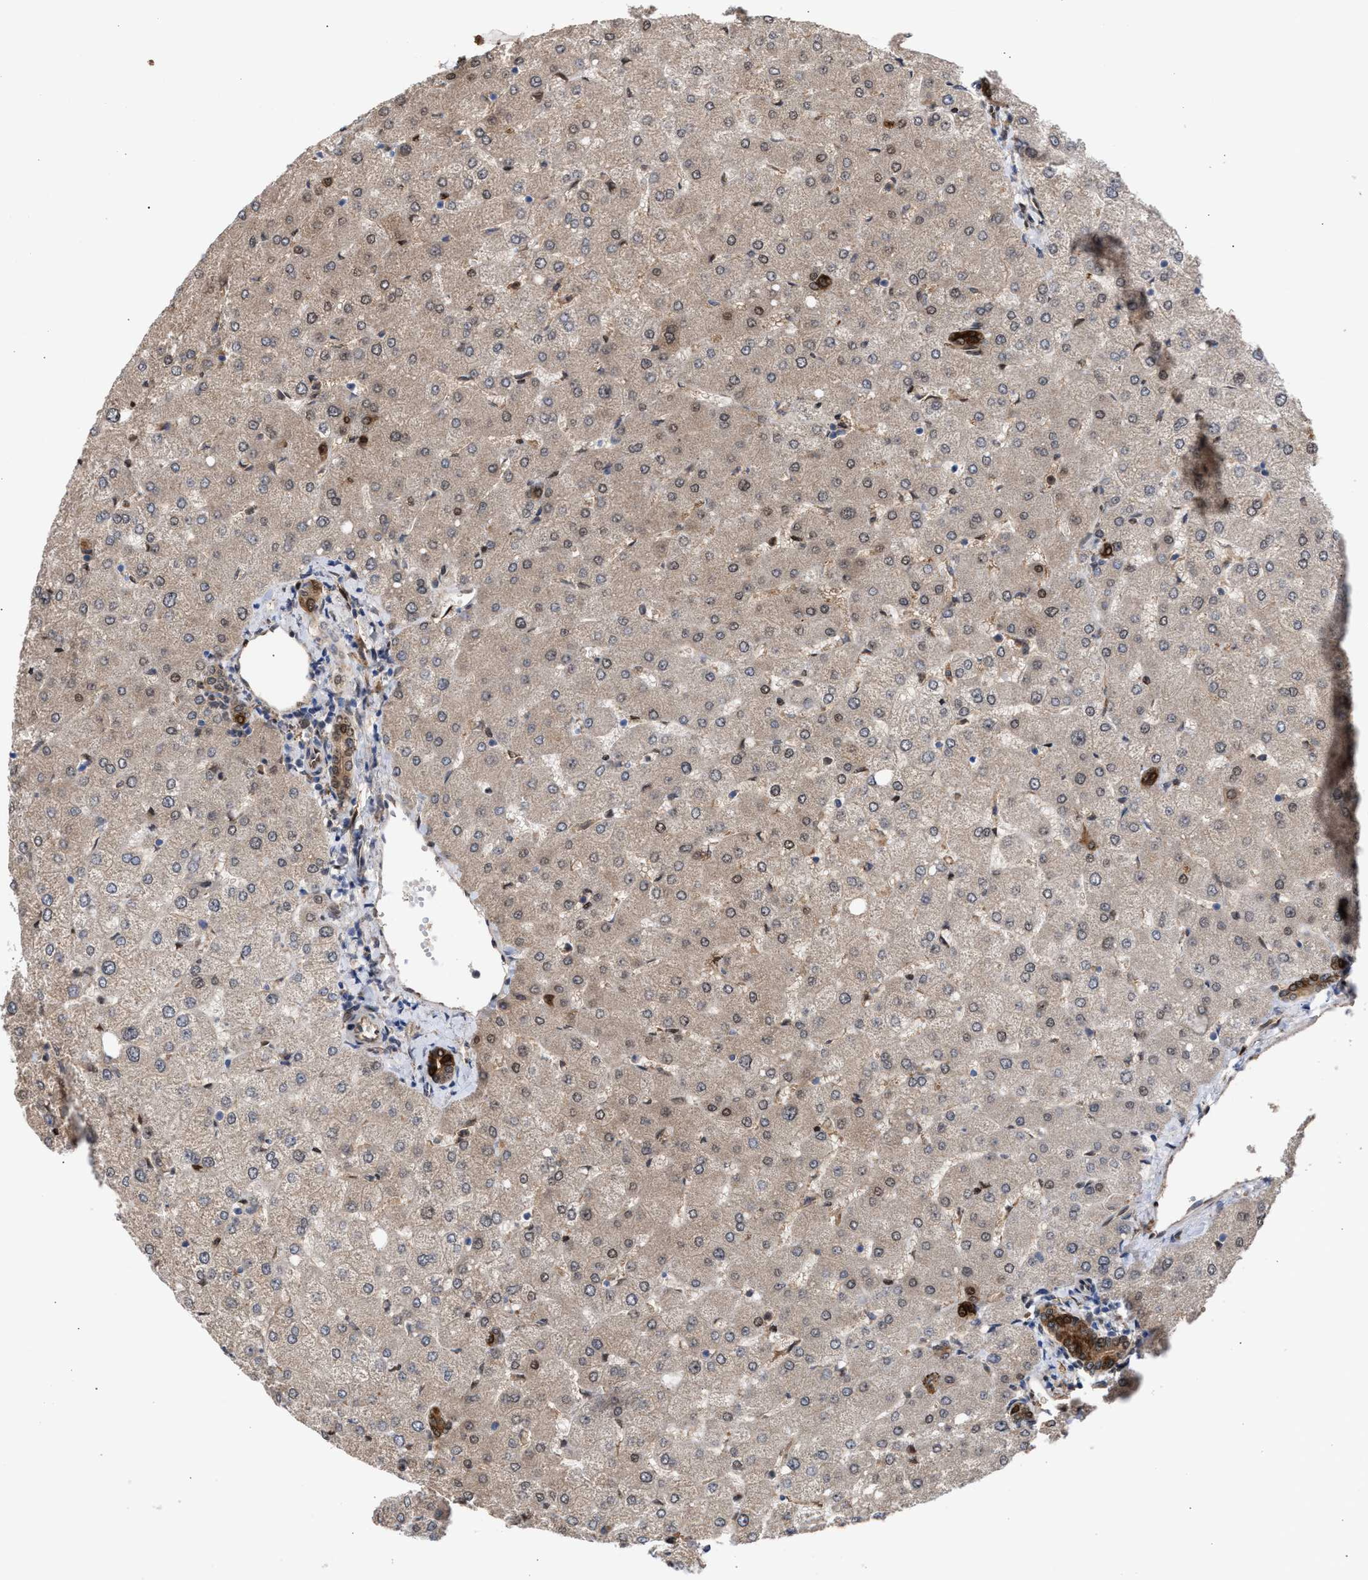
{"staining": {"intensity": "moderate", "quantity": ">75%", "location": "cytoplasmic/membranous"}, "tissue": "liver", "cell_type": "Cholangiocytes", "image_type": "normal", "snomed": [{"axis": "morphology", "description": "Normal tissue, NOS"}, {"axis": "topography", "description": "Liver"}], "caption": "Moderate cytoplasmic/membranous staining is appreciated in approximately >75% of cholangiocytes in unremarkable liver. The staining is performed using DAB brown chromogen to label protein expression. The nuclei are counter-stained blue using hematoxylin.", "gene": "TP53I3", "patient": {"sex": "female", "age": 54}}